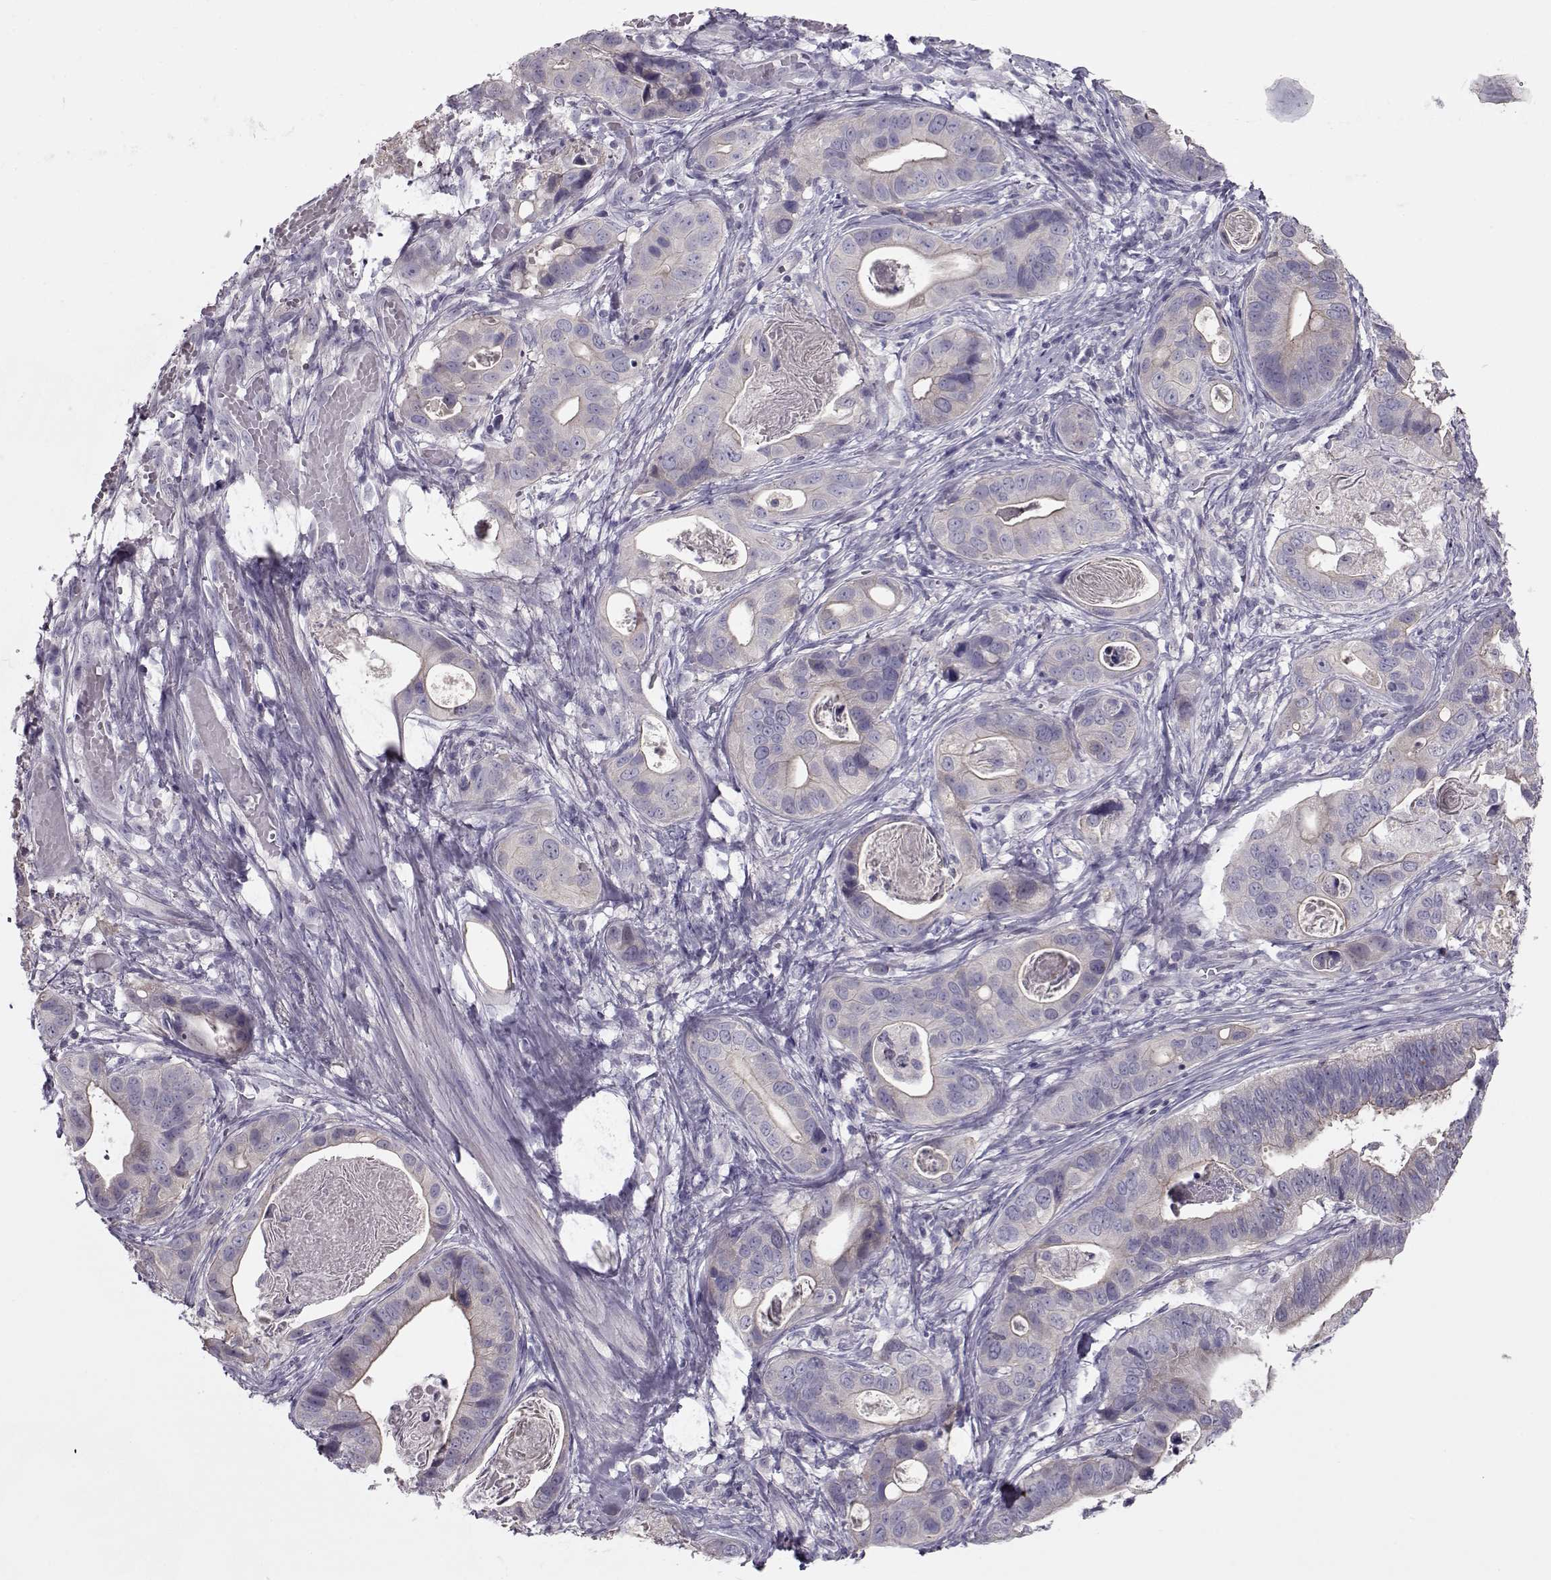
{"staining": {"intensity": "negative", "quantity": "none", "location": "none"}, "tissue": "stomach cancer", "cell_type": "Tumor cells", "image_type": "cancer", "snomed": [{"axis": "morphology", "description": "Adenocarcinoma, NOS"}, {"axis": "topography", "description": "Stomach"}], "caption": "High magnification brightfield microscopy of stomach adenocarcinoma stained with DAB (3,3'-diaminobenzidine) (brown) and counterstained with hematoxylin (blue): tumor cells show no significant positivity. (DAB (3,3'-diaminobenzidine) immunohistochemistry visualized using brightfield microscopy, high magnification).", "gene": "GRK1", "patient": {"sex": "male", "age": 84}}